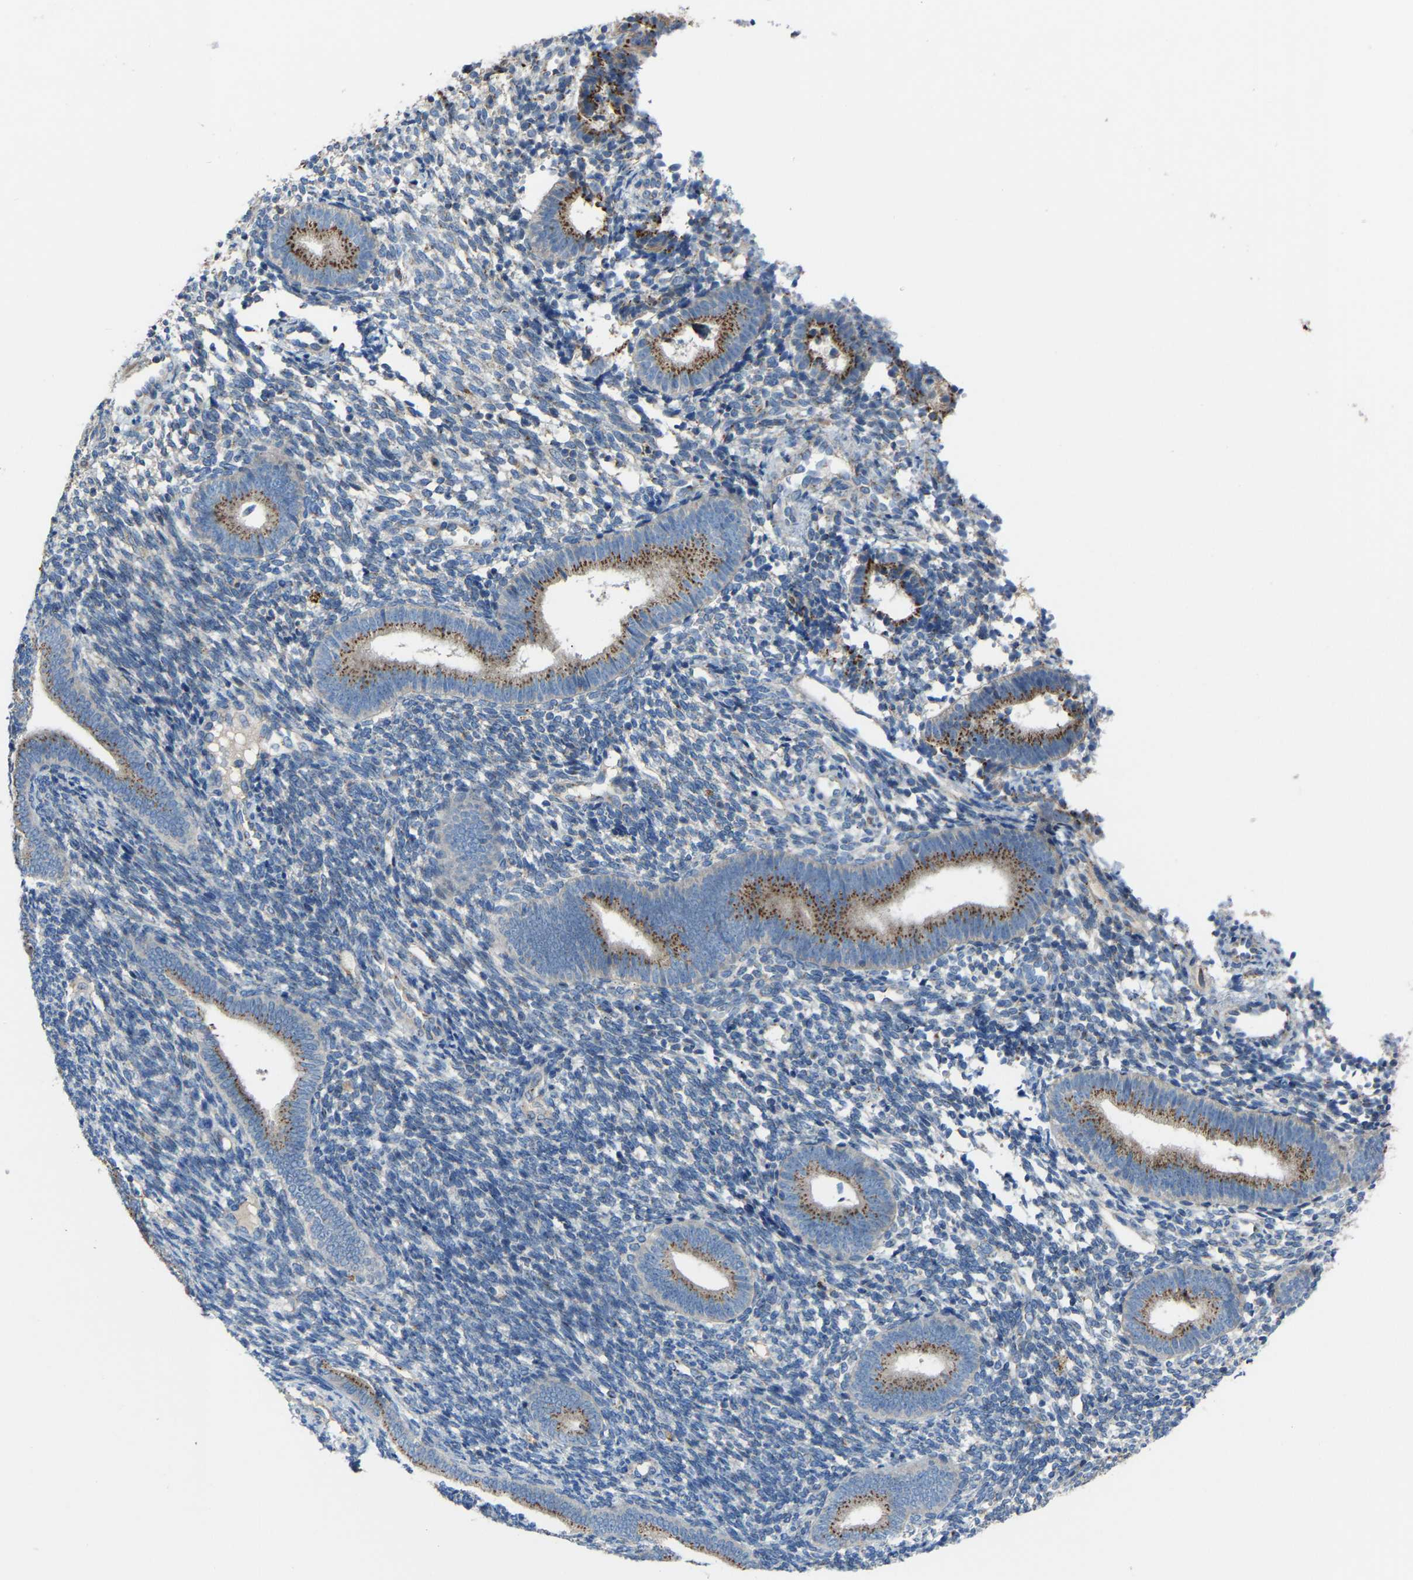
{"staining": {"intensity": "weak", "quantity": "<25%", "location": "cytoplasmic/membranous"}, "tissue": "endometrium", "cell_type": "Cells in endometrial stroma", "image_type": "normal", "snomed": [{"axis": "morphology", "description": "Normal tissue, NOS"}, {"axis": "topography", "description": "Uterus"}, {"axis": "topography", "description": "Endometrium"}], "caption": "There is no significant positivity in cells in endometrial stroma of endometrium. (DAB (3,3'-diaminobenzidine) immunohistochemistry with hematoxylin counter stain).", "gene": "CANT1", "patient": {"sex": "female", "age": 33}}